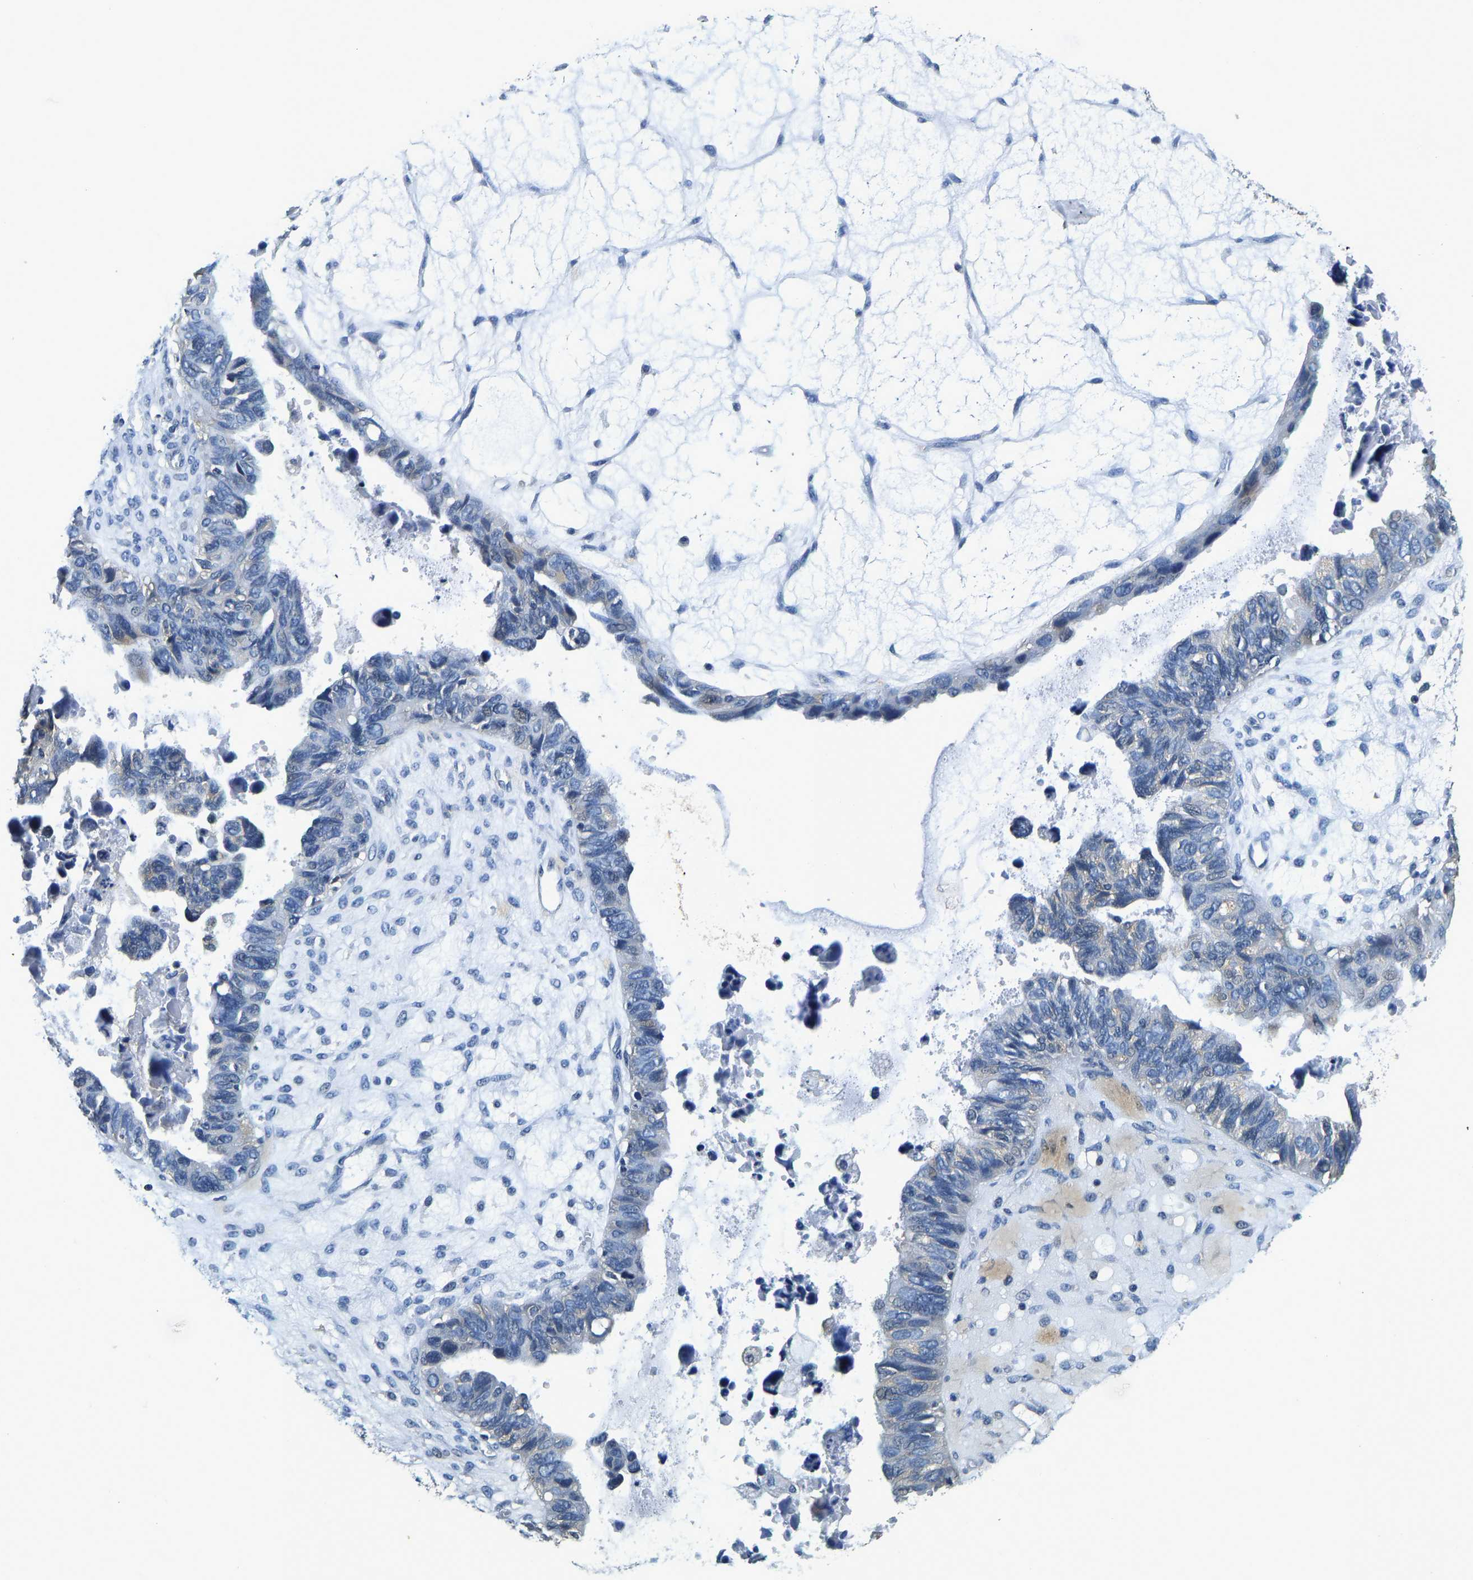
{"staining": {"intensity": "negative", "quantity": "none", "location": "none"}, "tissue": "ovarian cancer", "cell_type": "Tumor cells", "image_type": "cancer", "snomed": [{"axis": "morphology", "description": "Cystadenocarcinoma, serous, NOS"}, {"axis": "topography", "description": "Ovary"}], "caption": "Immunohistochemistry (IHC) image of serous cystadenocarcinoma (ovarian) stained for a protein (brown), which exhibits no staining in tumor cells. (DAB IHC visualized using brightfield microscopy, high magnification).", "gene": "RESF1", "patient": {"sex": "female", "age": 79}}